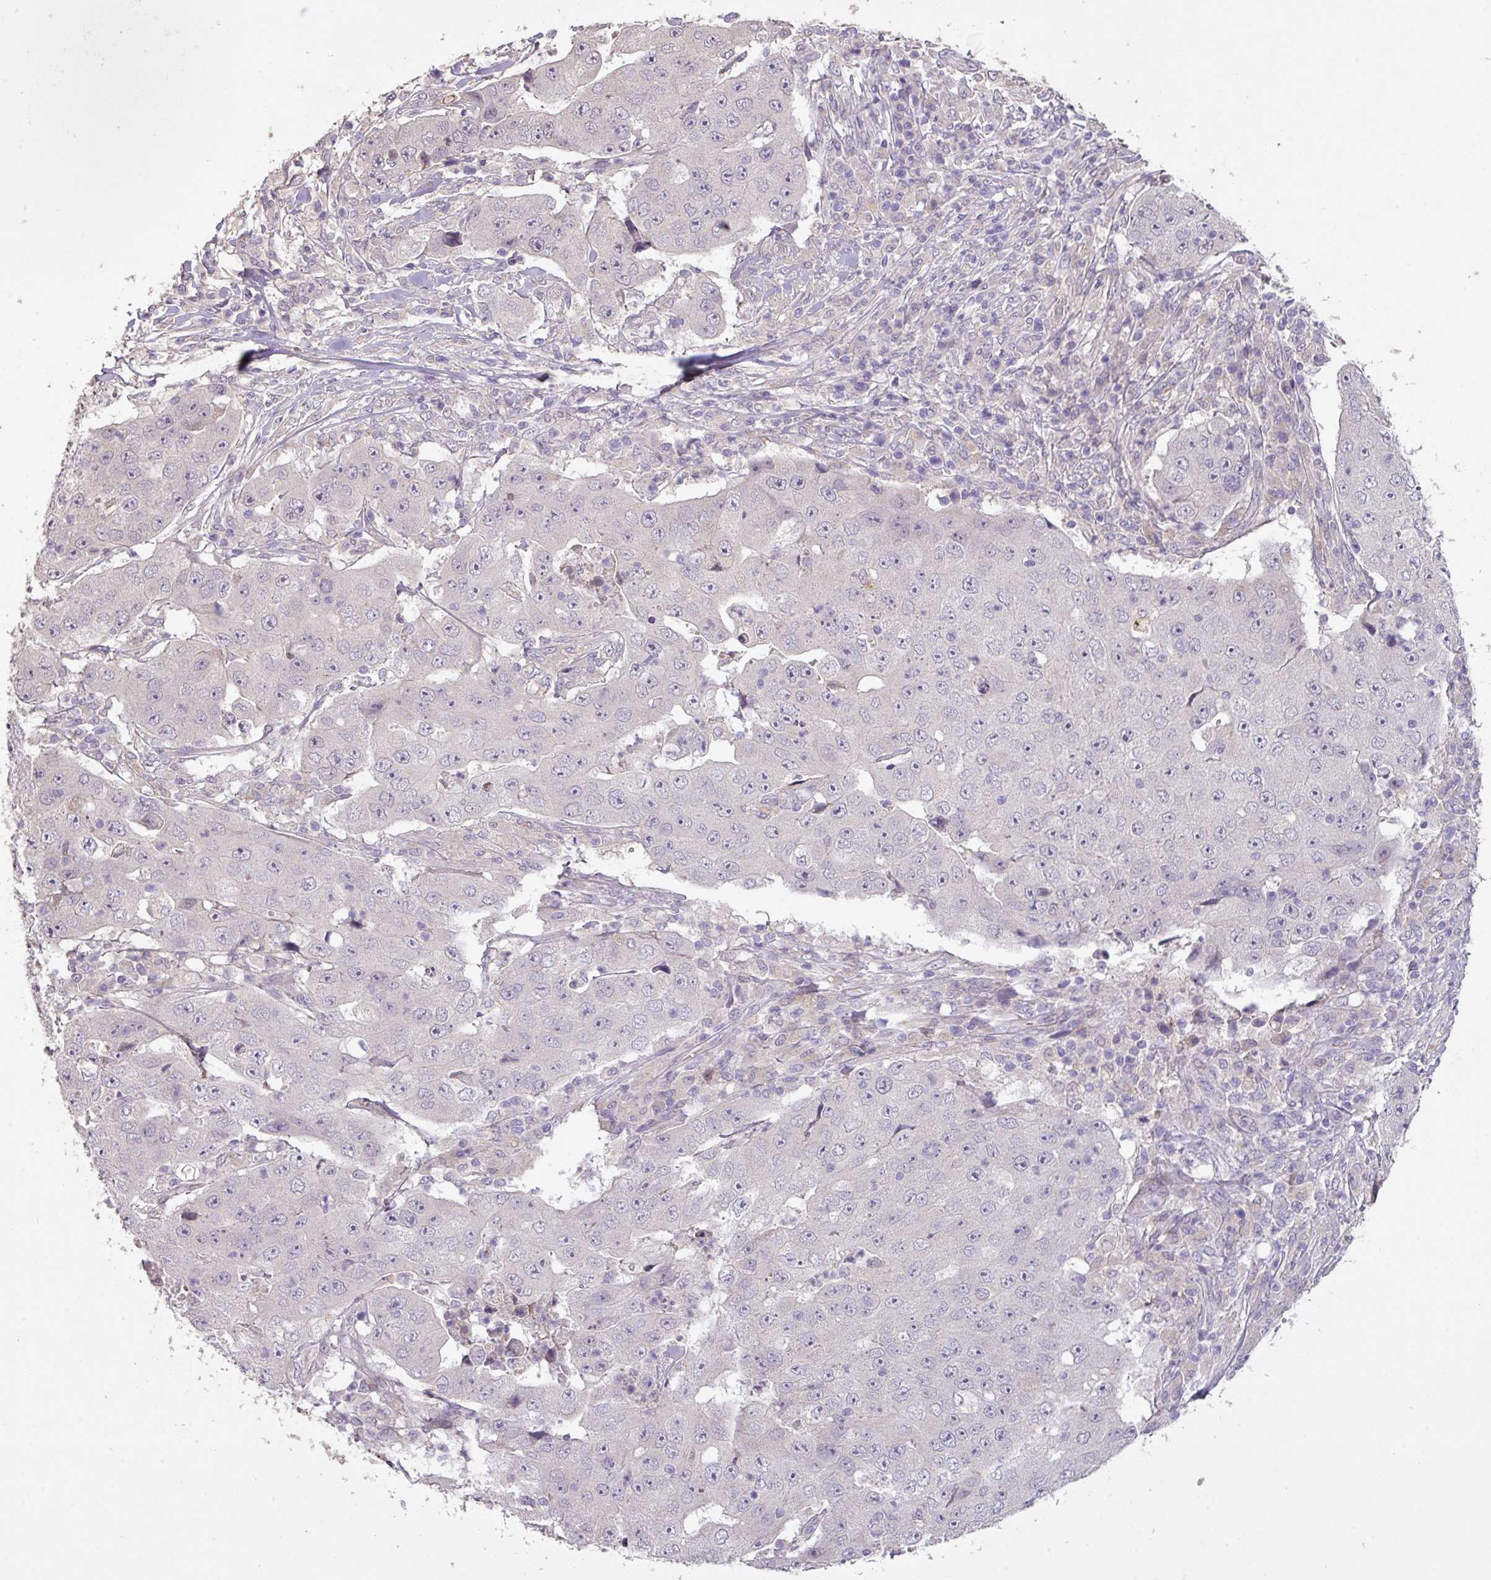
{"staining": {"intensity": "negative", "quantity": "none", "location": "none"}, "tissue": "lung cancer", "cell_type": "Tumor cells", "image_type": "cancer", "snomed": [{"axis": "morphology", "description": "Squamous cell carcinoma, NOS"}, {"axis": "topography", "description": "Lung"}], "caption": "The image shows no significant positivity in tumor cells of lung squamous cell carcinoma.", "gene": "PRADC1", "patient": {"sex": "male", "age": 64}}